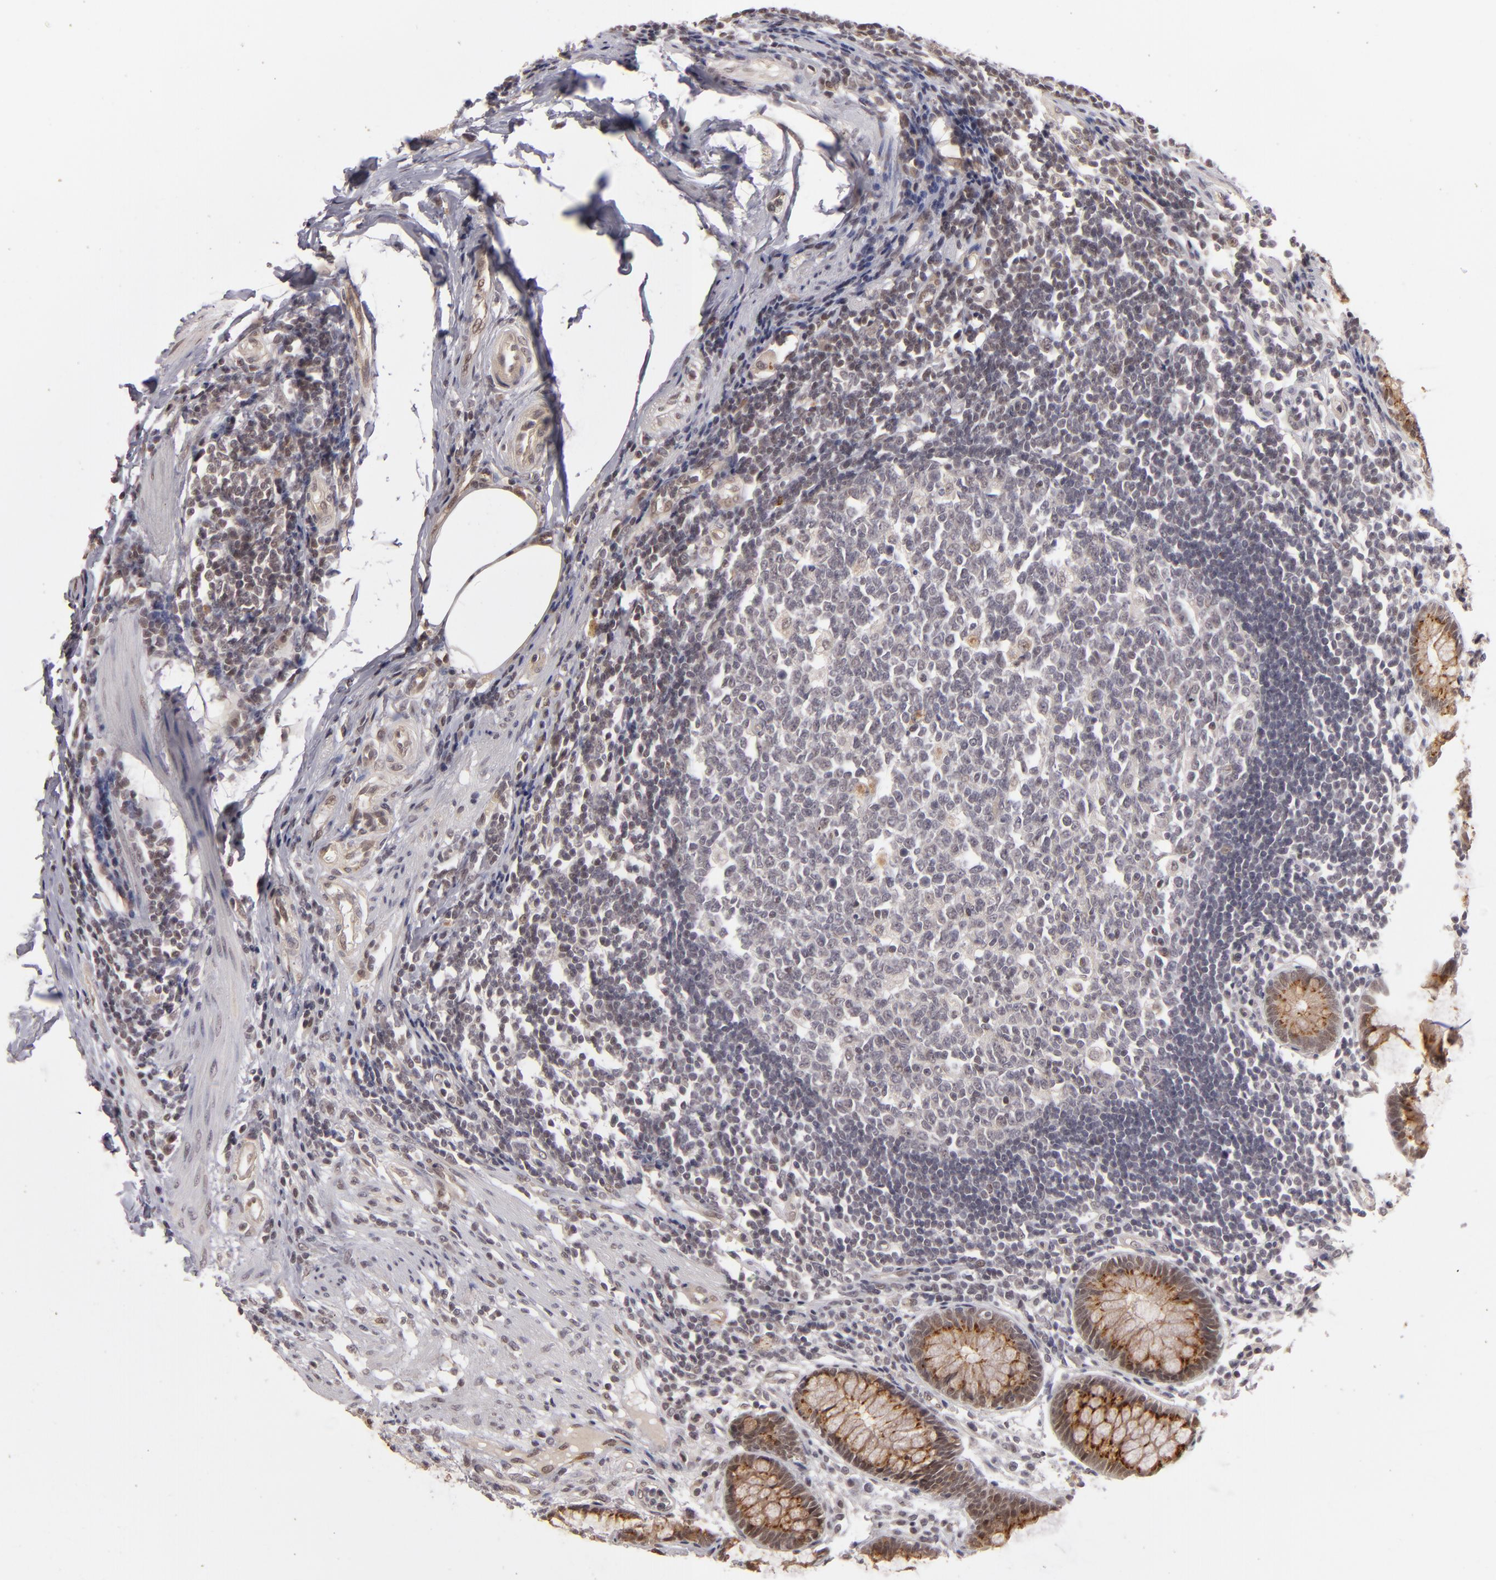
{"staining": {"intensity": "strong", "quantity": ">75%", "location": "cytoplasmic/membranous"}, "tissue": "rectum", "cell_type": "Glandular cells", "image_type": "normal", "snomed": [{"axis": "morphology", "description": "Normal tissue, NOS"}, {"axis": "topography", "description": "Rectum"}], "caption": "Strong cytoplasmic/membranous expression for a protein is seen in approximately >75% of glandular cells of unremarkable rectum using immunohistochemistry (IHC).", "gene": "DFFA", "patient": {"sex": "female", "age": 66}}